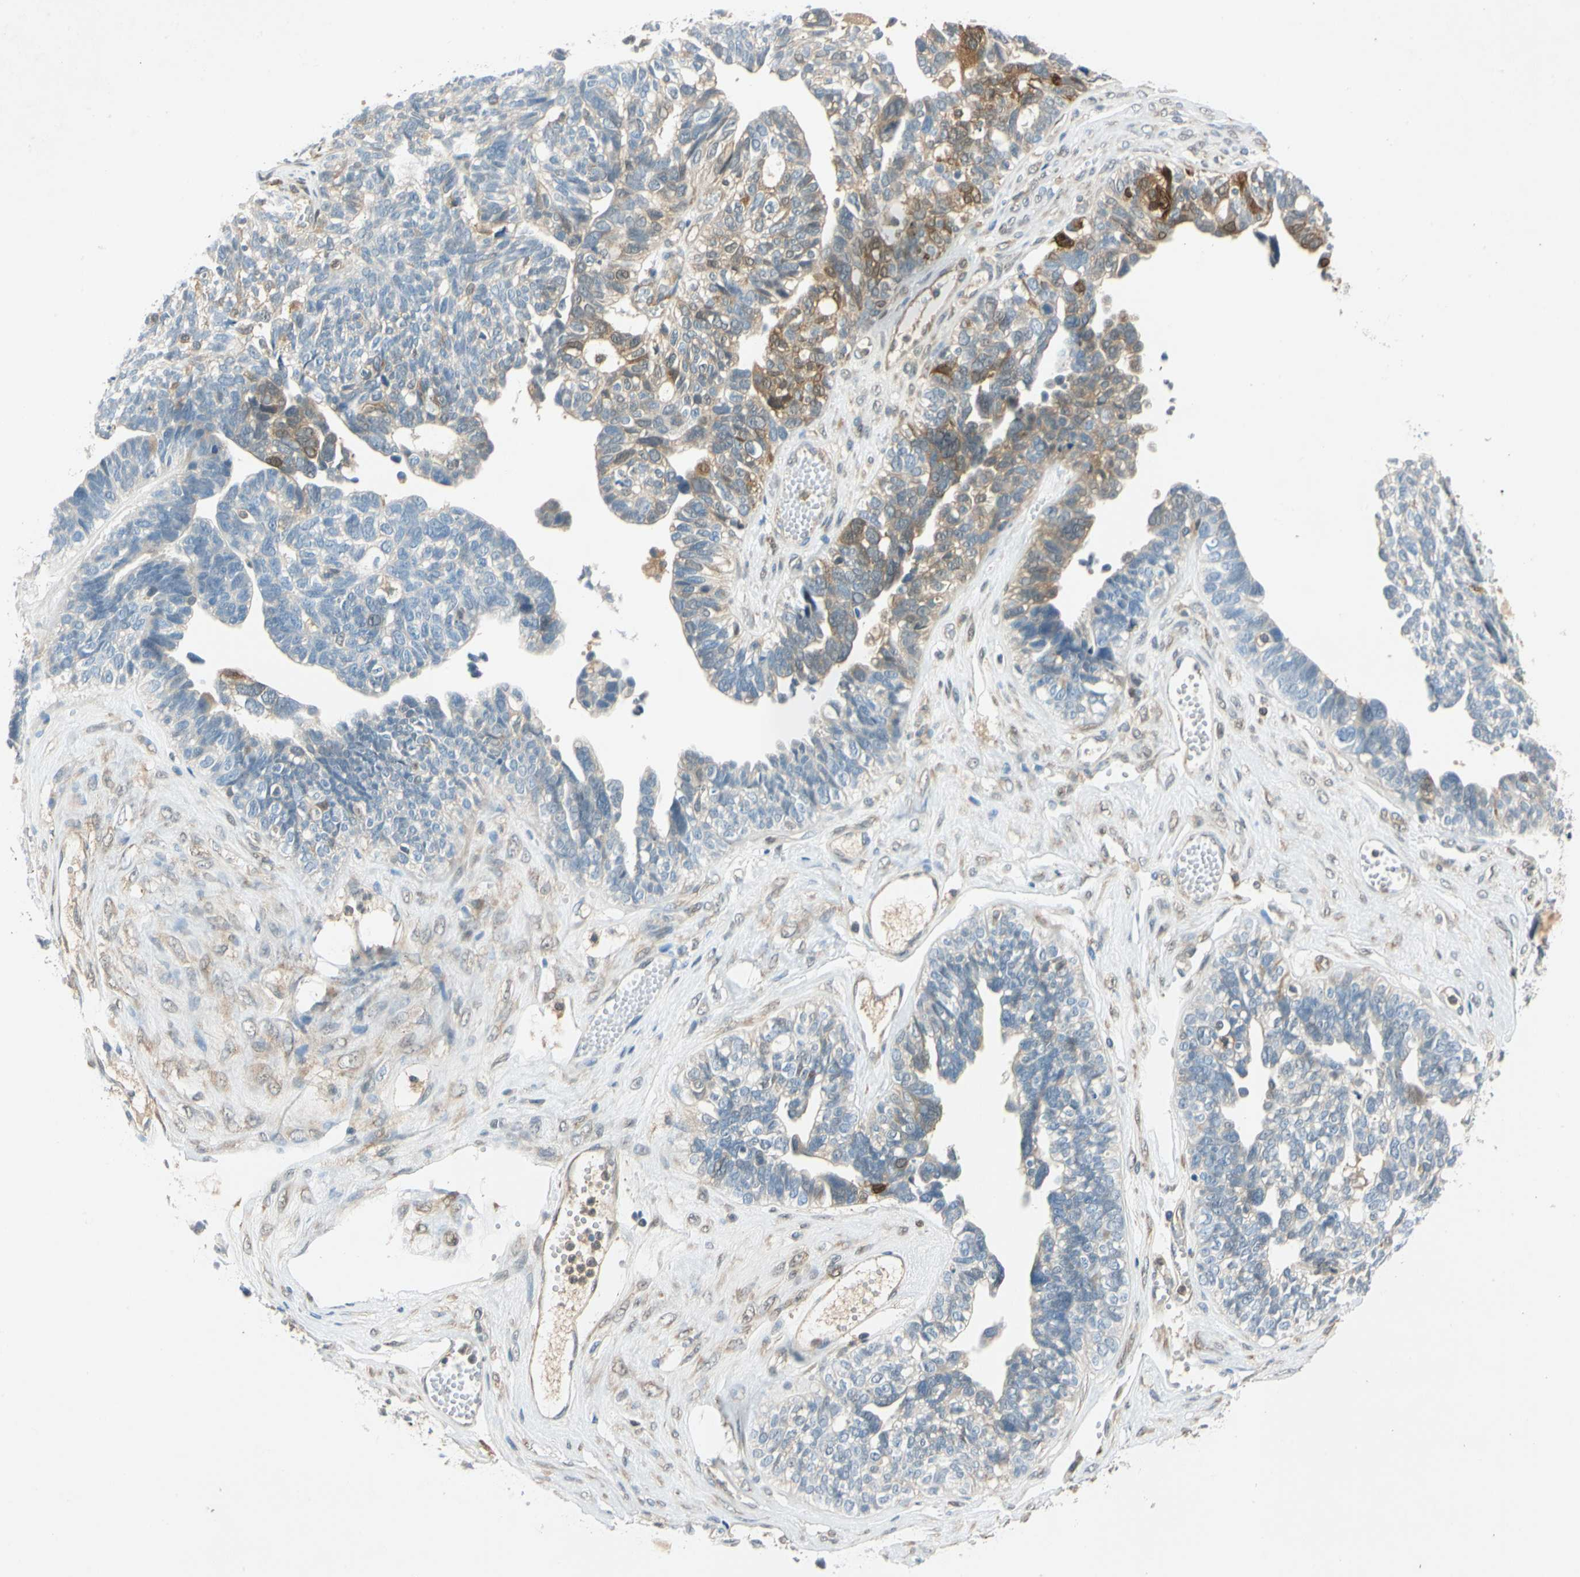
{"staining": {"intensity": "moderate", "quantity": "<25%", "location": "cytoplasmic/membranous"}, "tissue": "ovarian cancer", "cell_type": "Tumor cells", "image_type": "cancer", "snomed": [{"axis": "morphology", "description": "Cystadenocarcinoma, serous, NOS"}, {"axis": "topography", "description": "Ovary"}], "caption": "Immunohistochemistry histopathology image of ovarian cancer stained for a protein (brown), which displays low levels of moderate cytoplasmic/membranous staining in approximately <25% of tumor cells.", "gene": "WIPI1", "patient": {"sex": "female", "age": 79}}